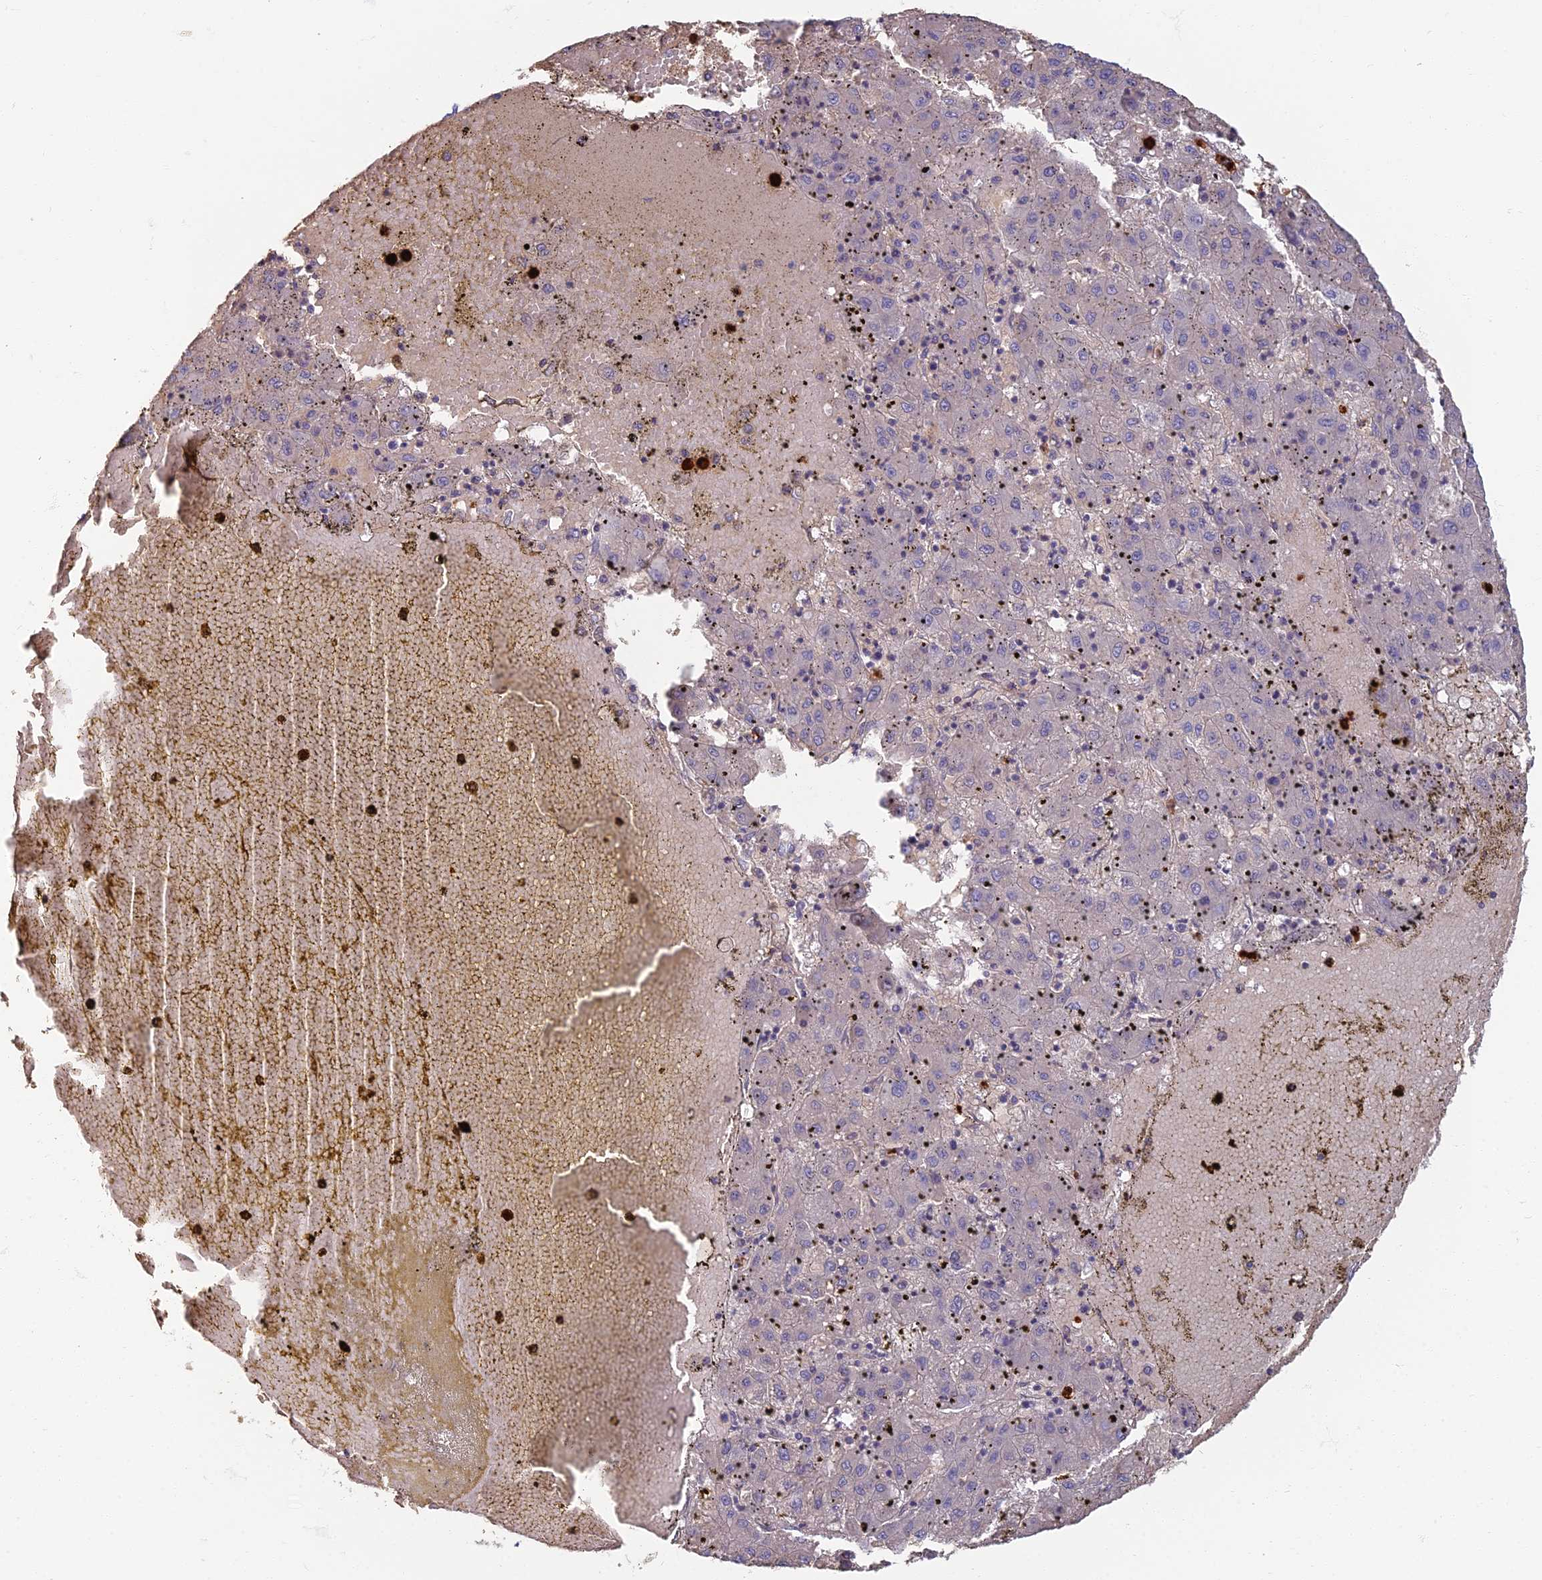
{"staining": {"intensity": "negative", "quantity": "none", "location": "none"}, "tissue": "liver cancer", "cell_type": "Tumor cells", "image_type": "cancer", "snomed": [{"axis": "morphology", "description": "Carcinoma, Hepatocellular, NOS"}, {"axis": "topography", "description": "Liver"}], "caption": "Immunohistochemical staining of liver cancer (hepatocellular carcinoma) displays no significant expression in tumor cells.", "gene": "PROX2", "patient": {"sex": "male", "age": 72}}